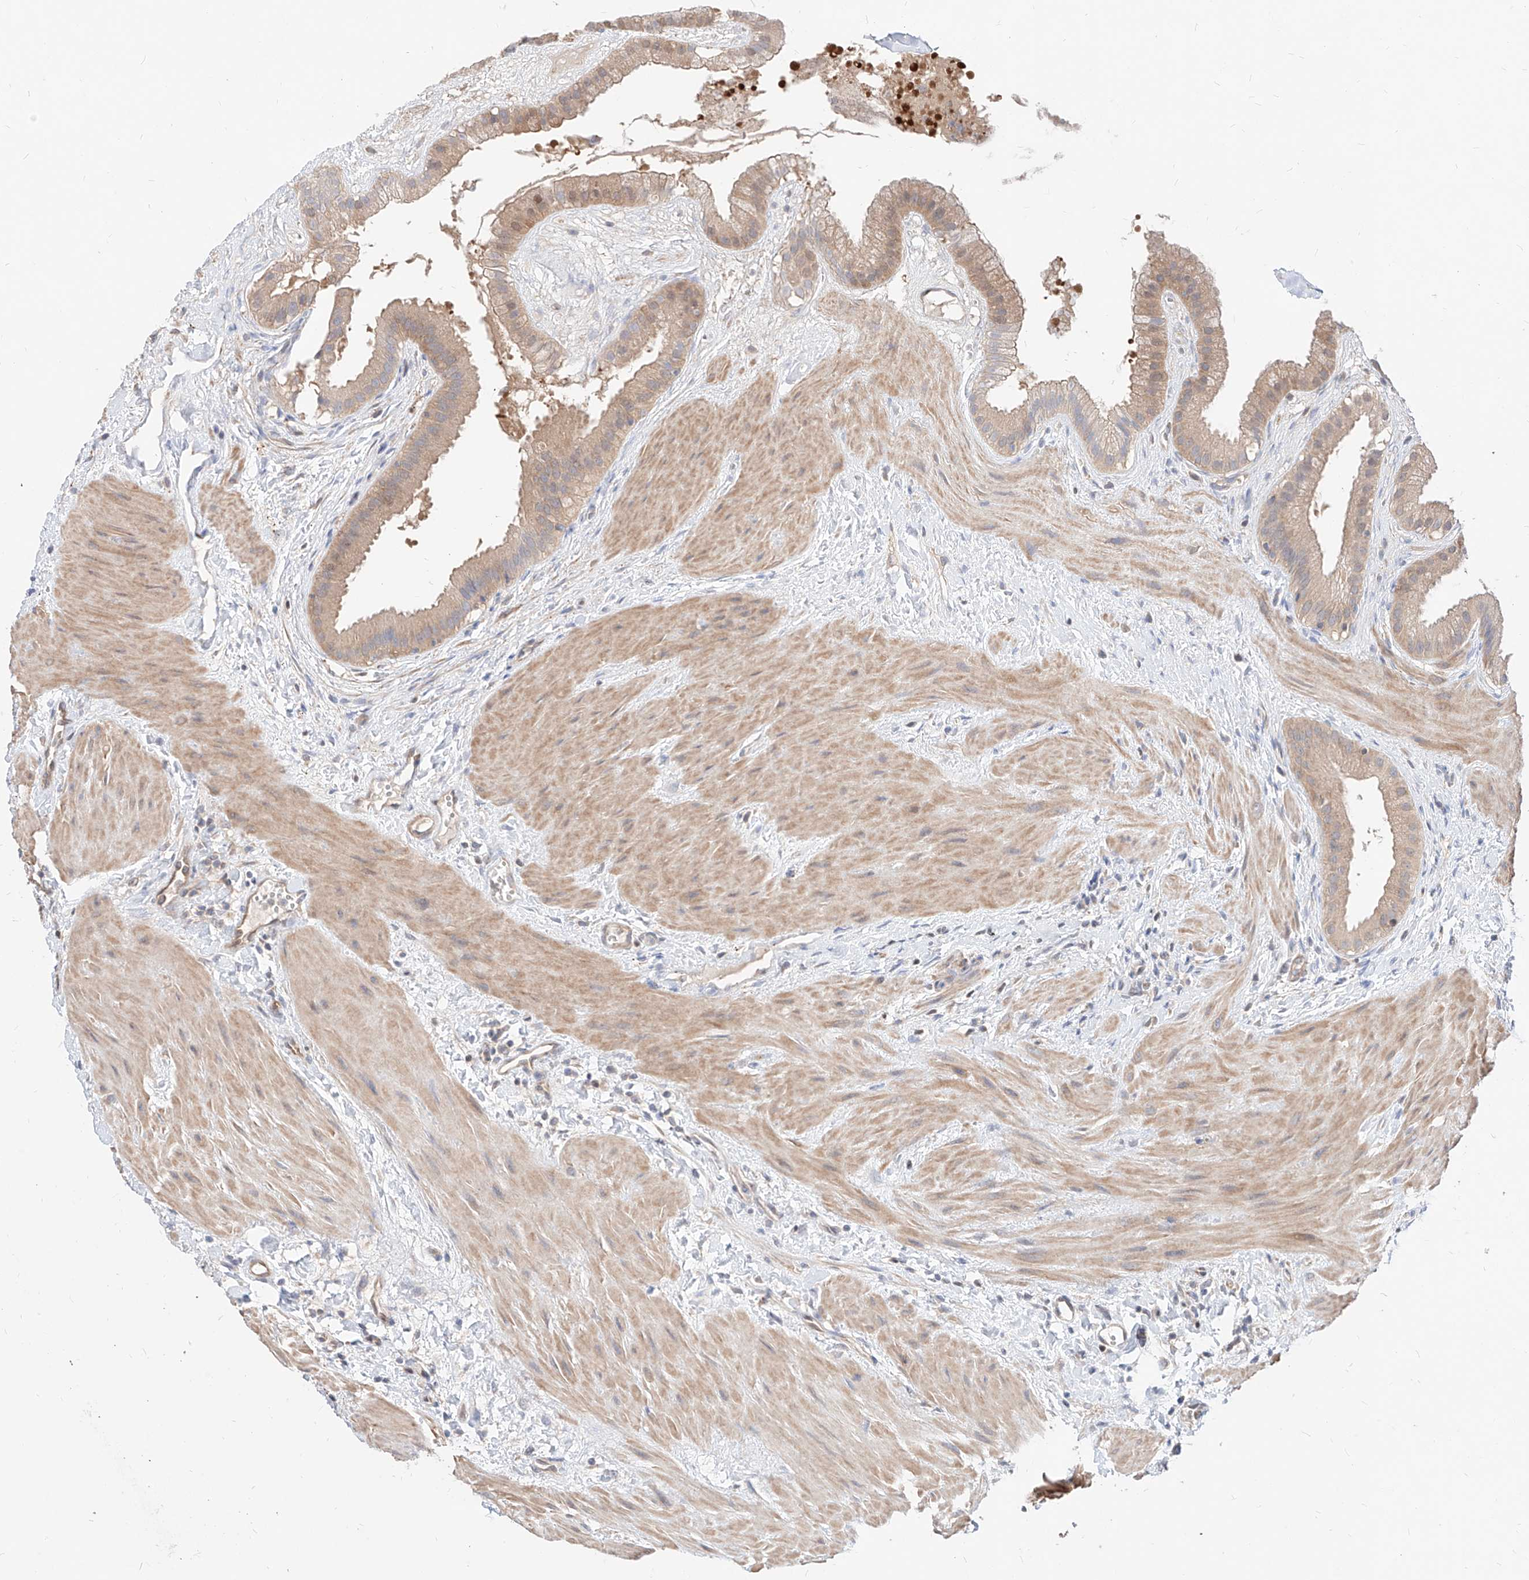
{"staining": {"intensity": "moderate", "quantity": ">75%", "location": "cytoplasmic/membranous"}, "tissue": "gallbladder", "cell_type": "Glandular cells", "image_type": "normal", "snomed": [{"axis": "morphology", "description": "Normal tissue, NOS"}, {"axis": "topography", "description": "Gallbladder"}], "caption": "Protein staining displays moderate cytoplasmic/membranous staining in about >75% of glandular cells in benign gallbladder. Nuclei are stained in blue.", "gene": "TSNAX", "patient": {"sex": "male", "age": 55}}